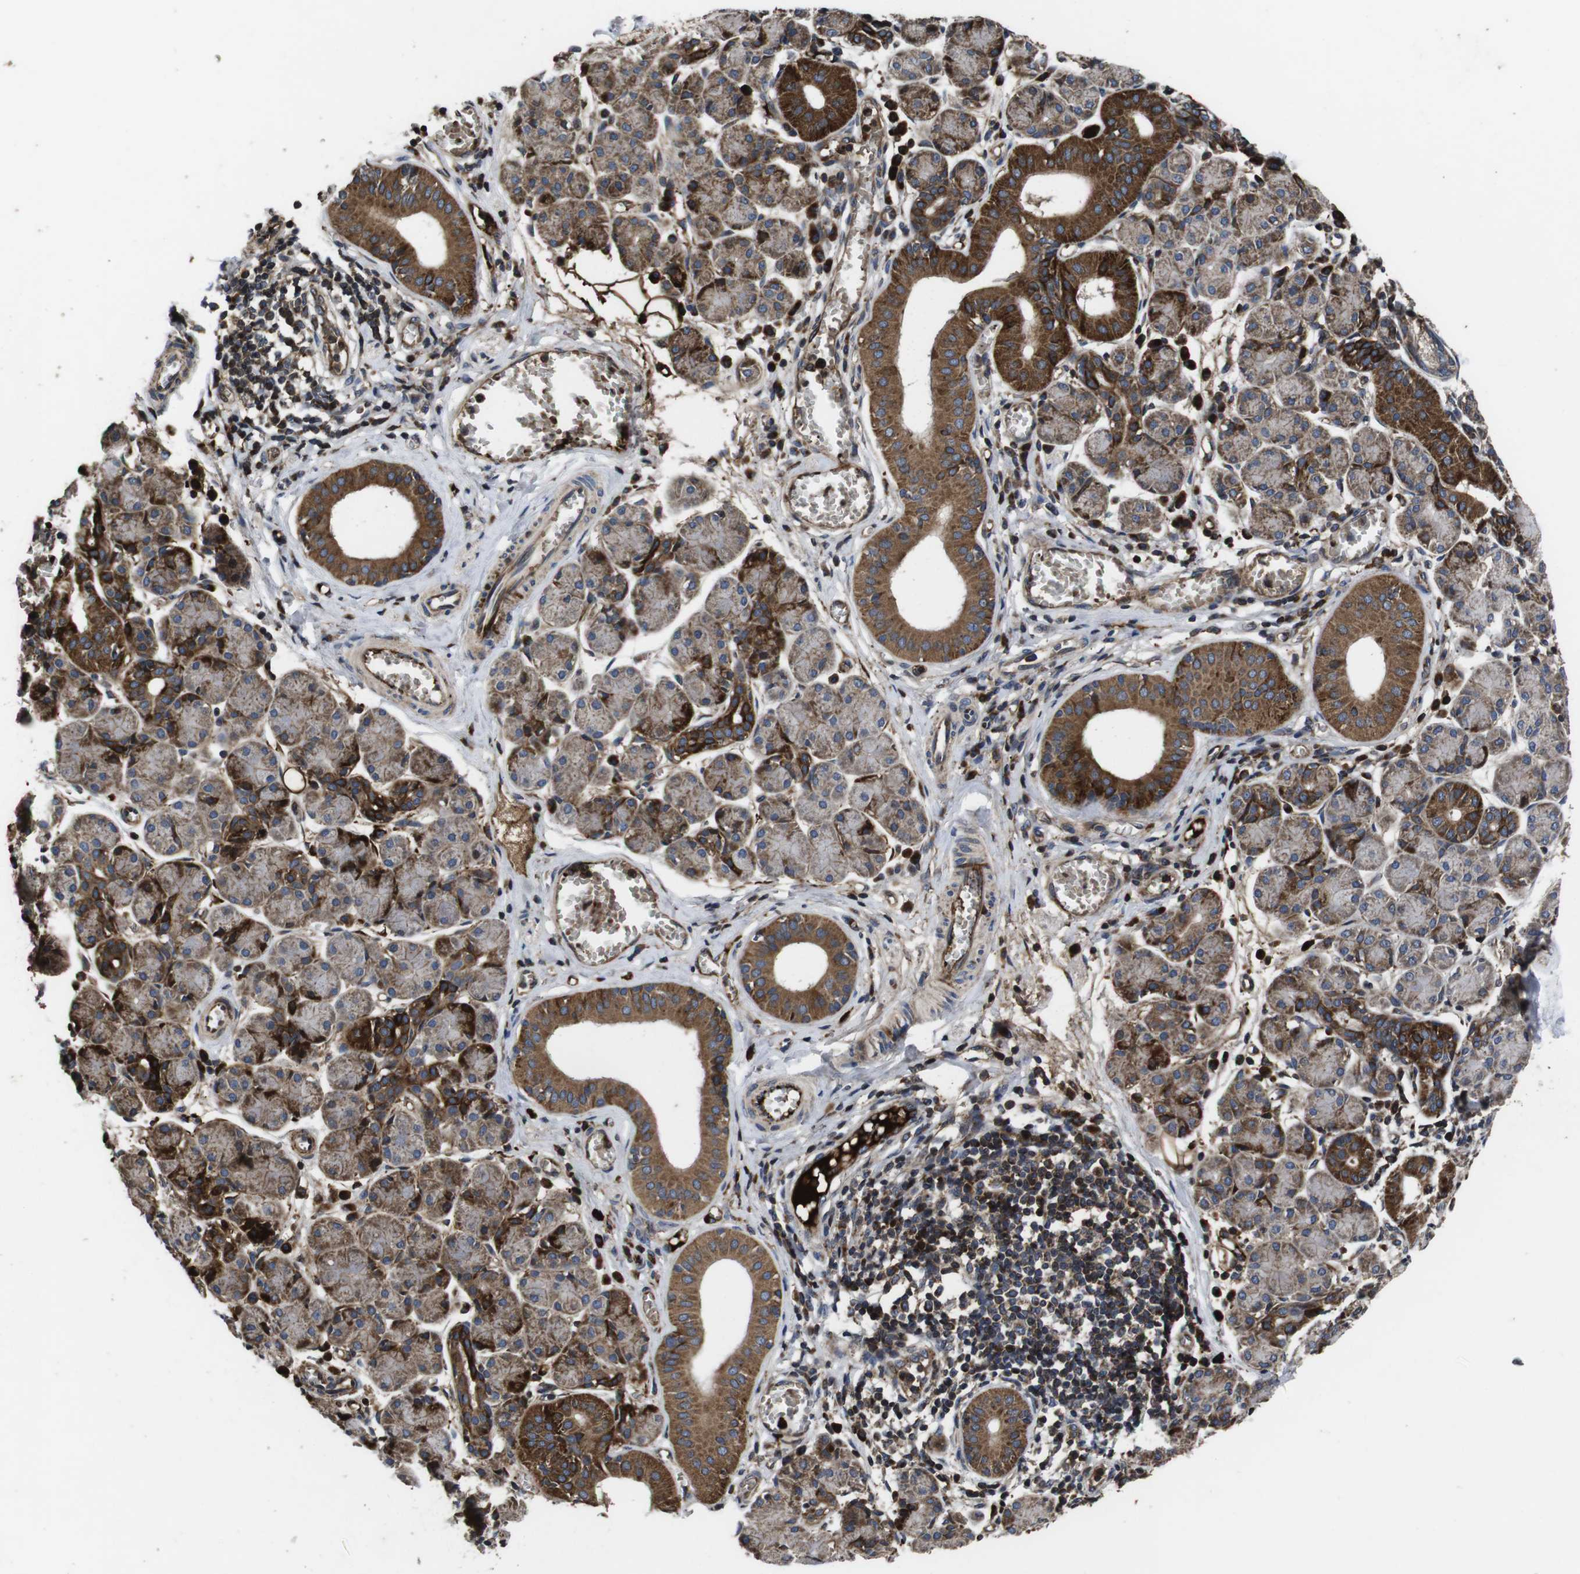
{"staining": {"intensity": "strong", "quantity": ">75%", "location": "cytoplasmic/membranous"}, "tissue": "salivary gland", "cell_type": "Glandular cells", "image_type": "normal", "snomed": [{"axis": "morphology", "description": "Normal tissue, NOS"}, {"axis": "morphology", "description": "Inflammation, NOS"}, {"axis": "topography", "description": "Lymph node"}, {"axis": "topography", "description": "Salivary gland"}], "caption": "A high amount of strong cytoplasmic/membranous expression is appreciated in approximately >75% of glandular cells in normal salivary gland. Immunohistochemistry (ihc) stains the protein of interest in brown and the nuclei are stained blue.", "gene": "SMYD3", "patient": {"sex": "male", "age": 3}}